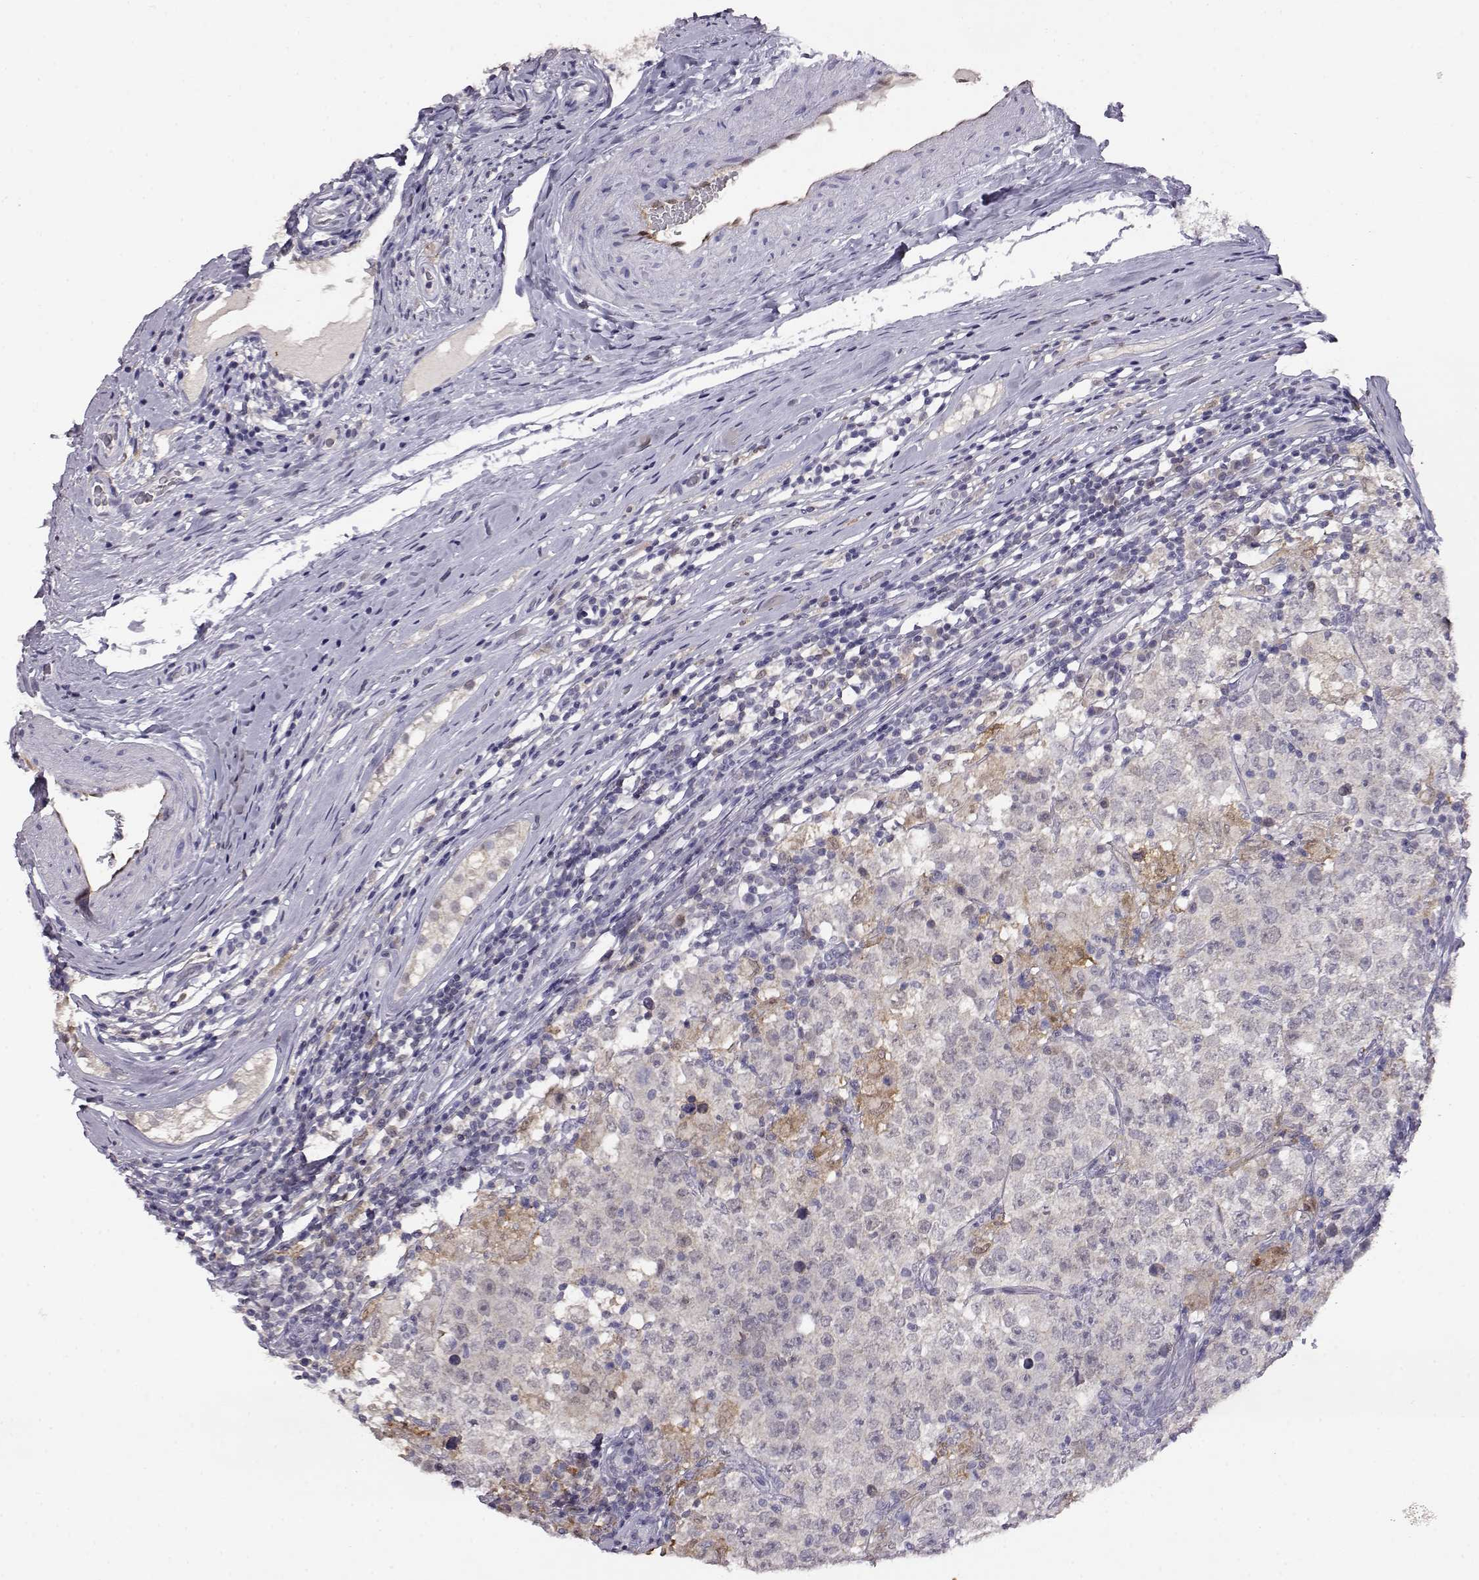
{"staining": {"intensity": "negative", "quantity": "none", "location": "none"}, "tissue": "testis cancer", "cell_type": "Tumor cells", "image_type": "cancer", "snomed": [{"axis": "morphology", "description": "Seminoma, NOS"}, {"axis": "morphology", "description": "Carcinoma, Embryonal, NOS"}, {"axis": "topography", "description": "Testis"}], "caption": "The micrograph reveals no staining of tumor cells in seminoma (testis).", "gene": "AKR1B1", "patient": {"sex": "male", "age": 41}}